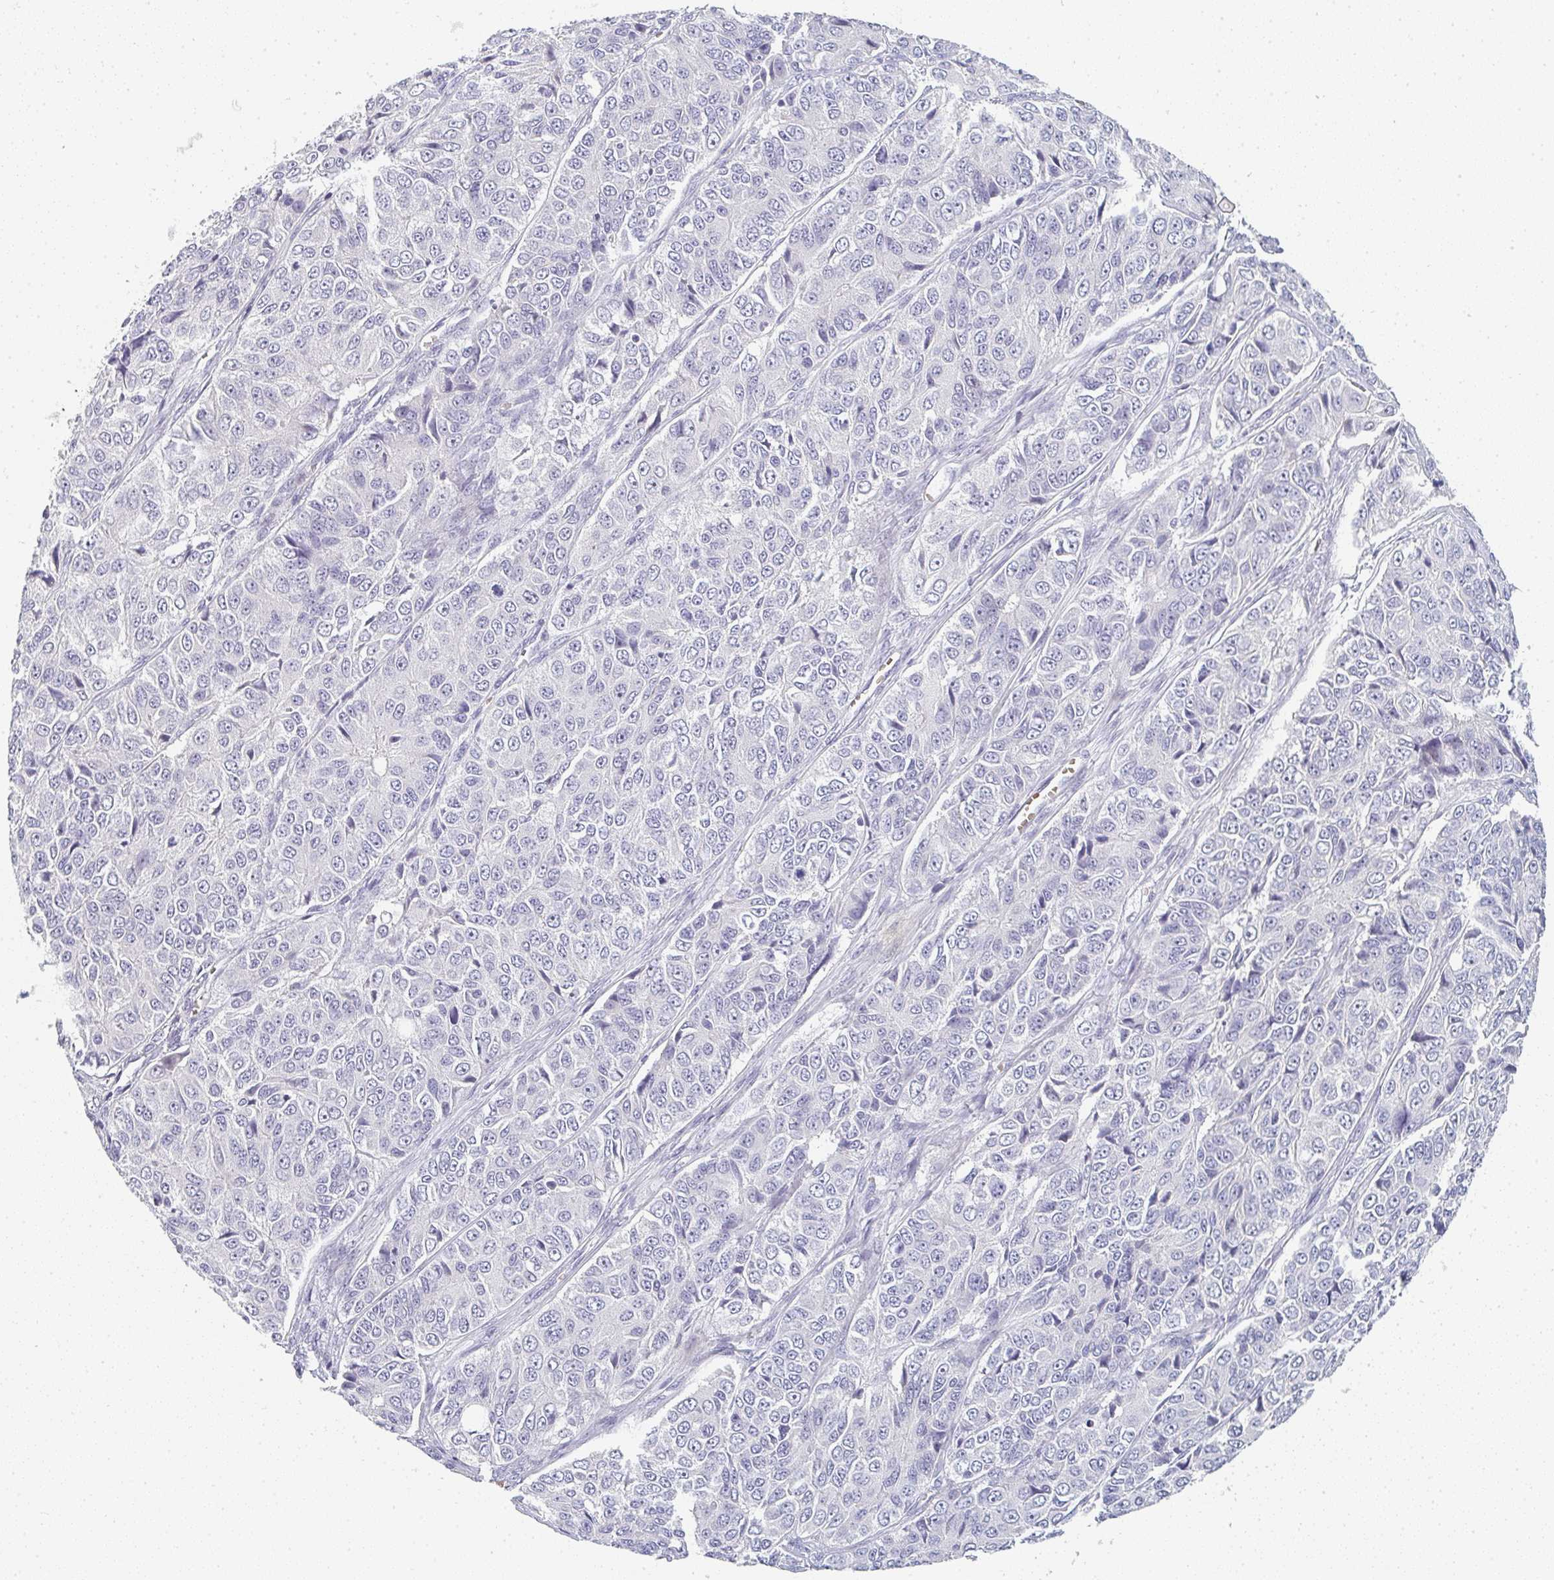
{"staining": {"intensity": "negative", "quantity": "none", "location": "none"}, "tissue": "ovarian cancer", "cell_type": "Tumor cells", "image_type": "cancer", "snomed": [{"axis": "morphology", "description": "Carcinoma, endometroid"}, {"axis": "topography", "description": "Ovary"}], "caption": "Endometroid carcinoma (ovarian) was stained to show a protein in brown. There is no significant positivity in tumor cells.", "gene": "NEU2", "patient": {"sex": "female", "age": 51}}